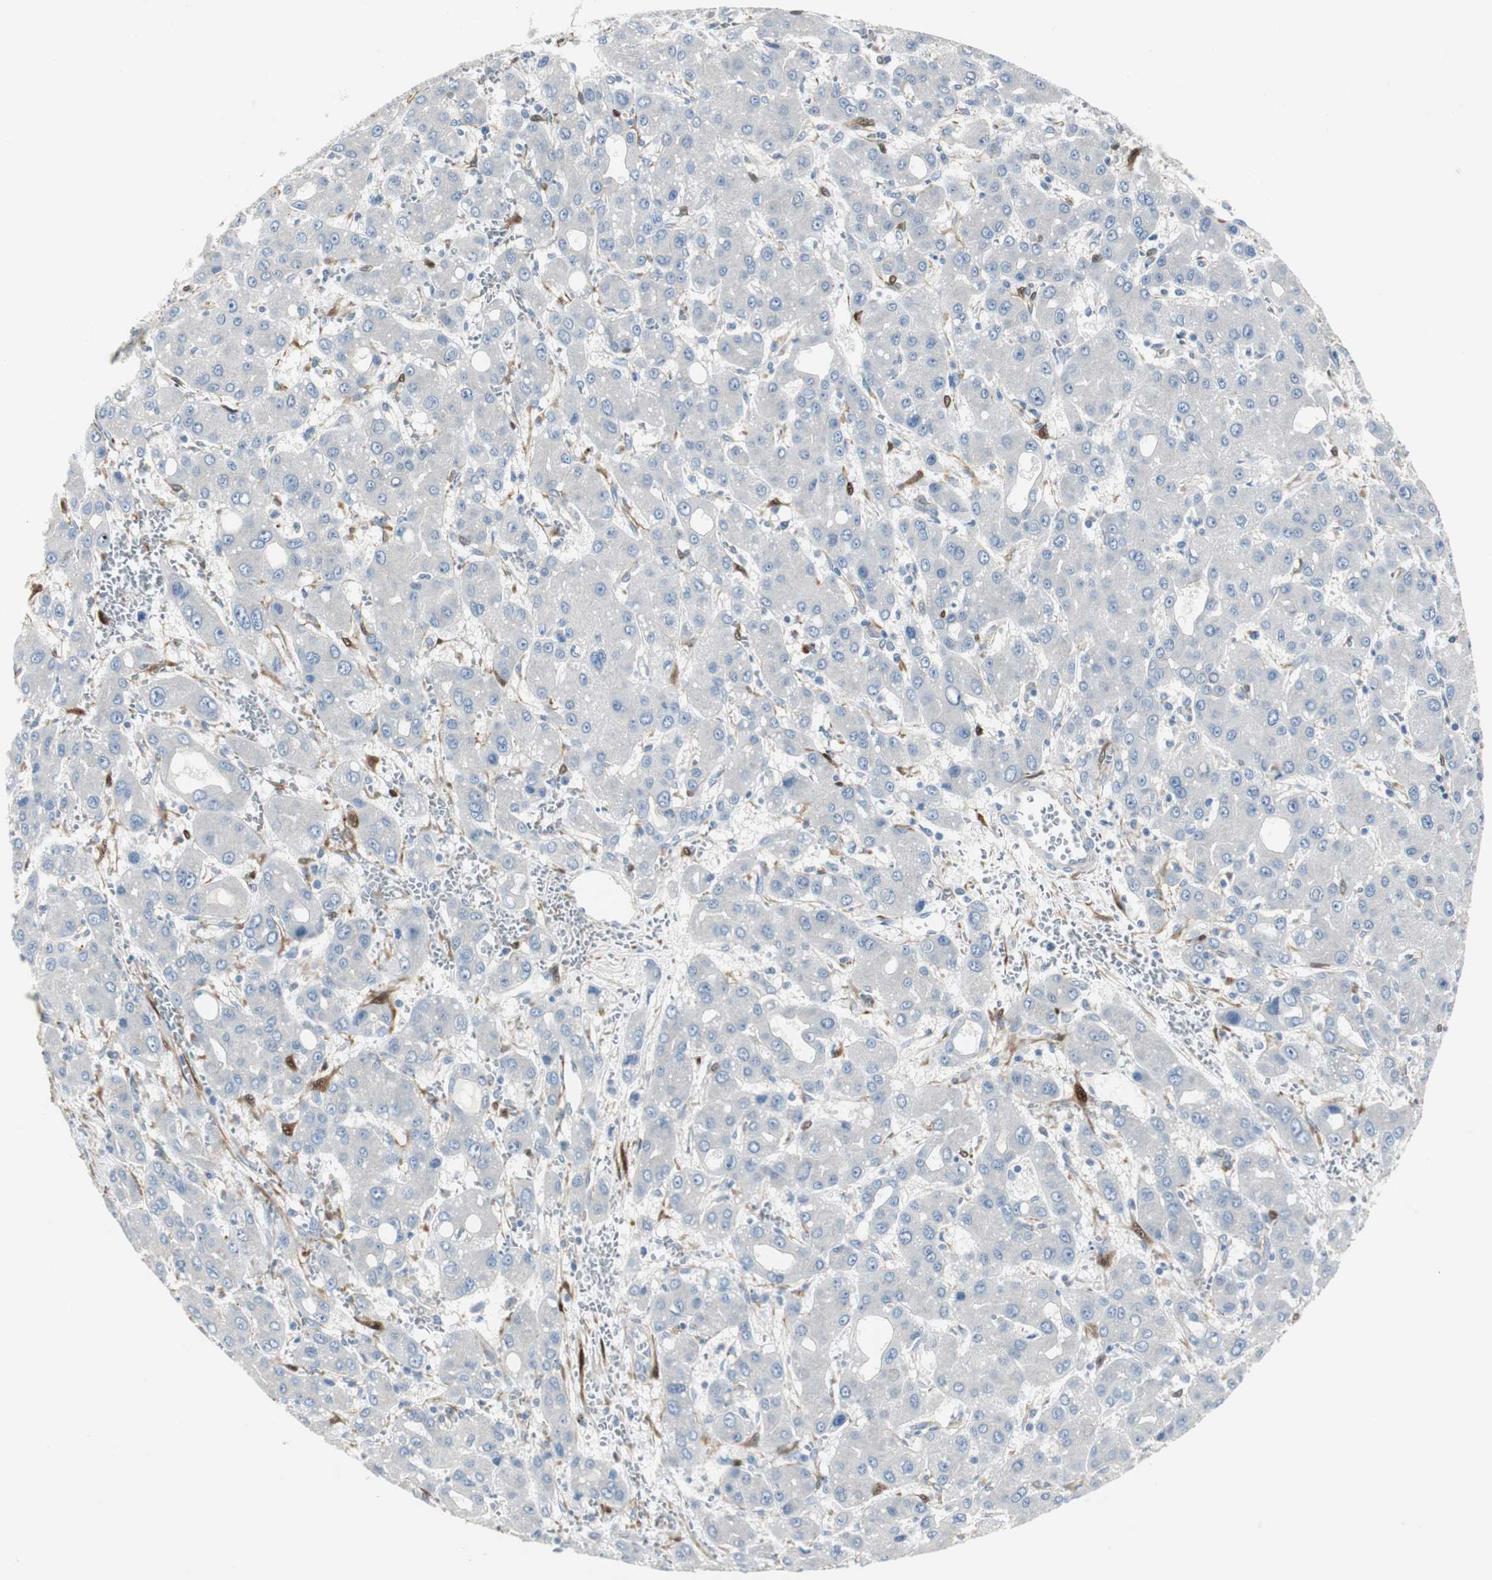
{"staining": {"intensity": "negative", "quantity": "none", "location": "none"}, "tissue": "liver cancer", "cell_type": "Tumor cells", "image_type": "cancer", "snomed": [{"axis": "morphology", "description": "Carcinoma, Hepatocellular, NOS"}, {"axis": "topography", "description": "Liver"}], "caption": "Micrograph shows no protein staining in tumor cells of liver hepatocellular carcinoma tissue.", "gene": "FHL2", "patient": {"sex": "male", "age": 55}}